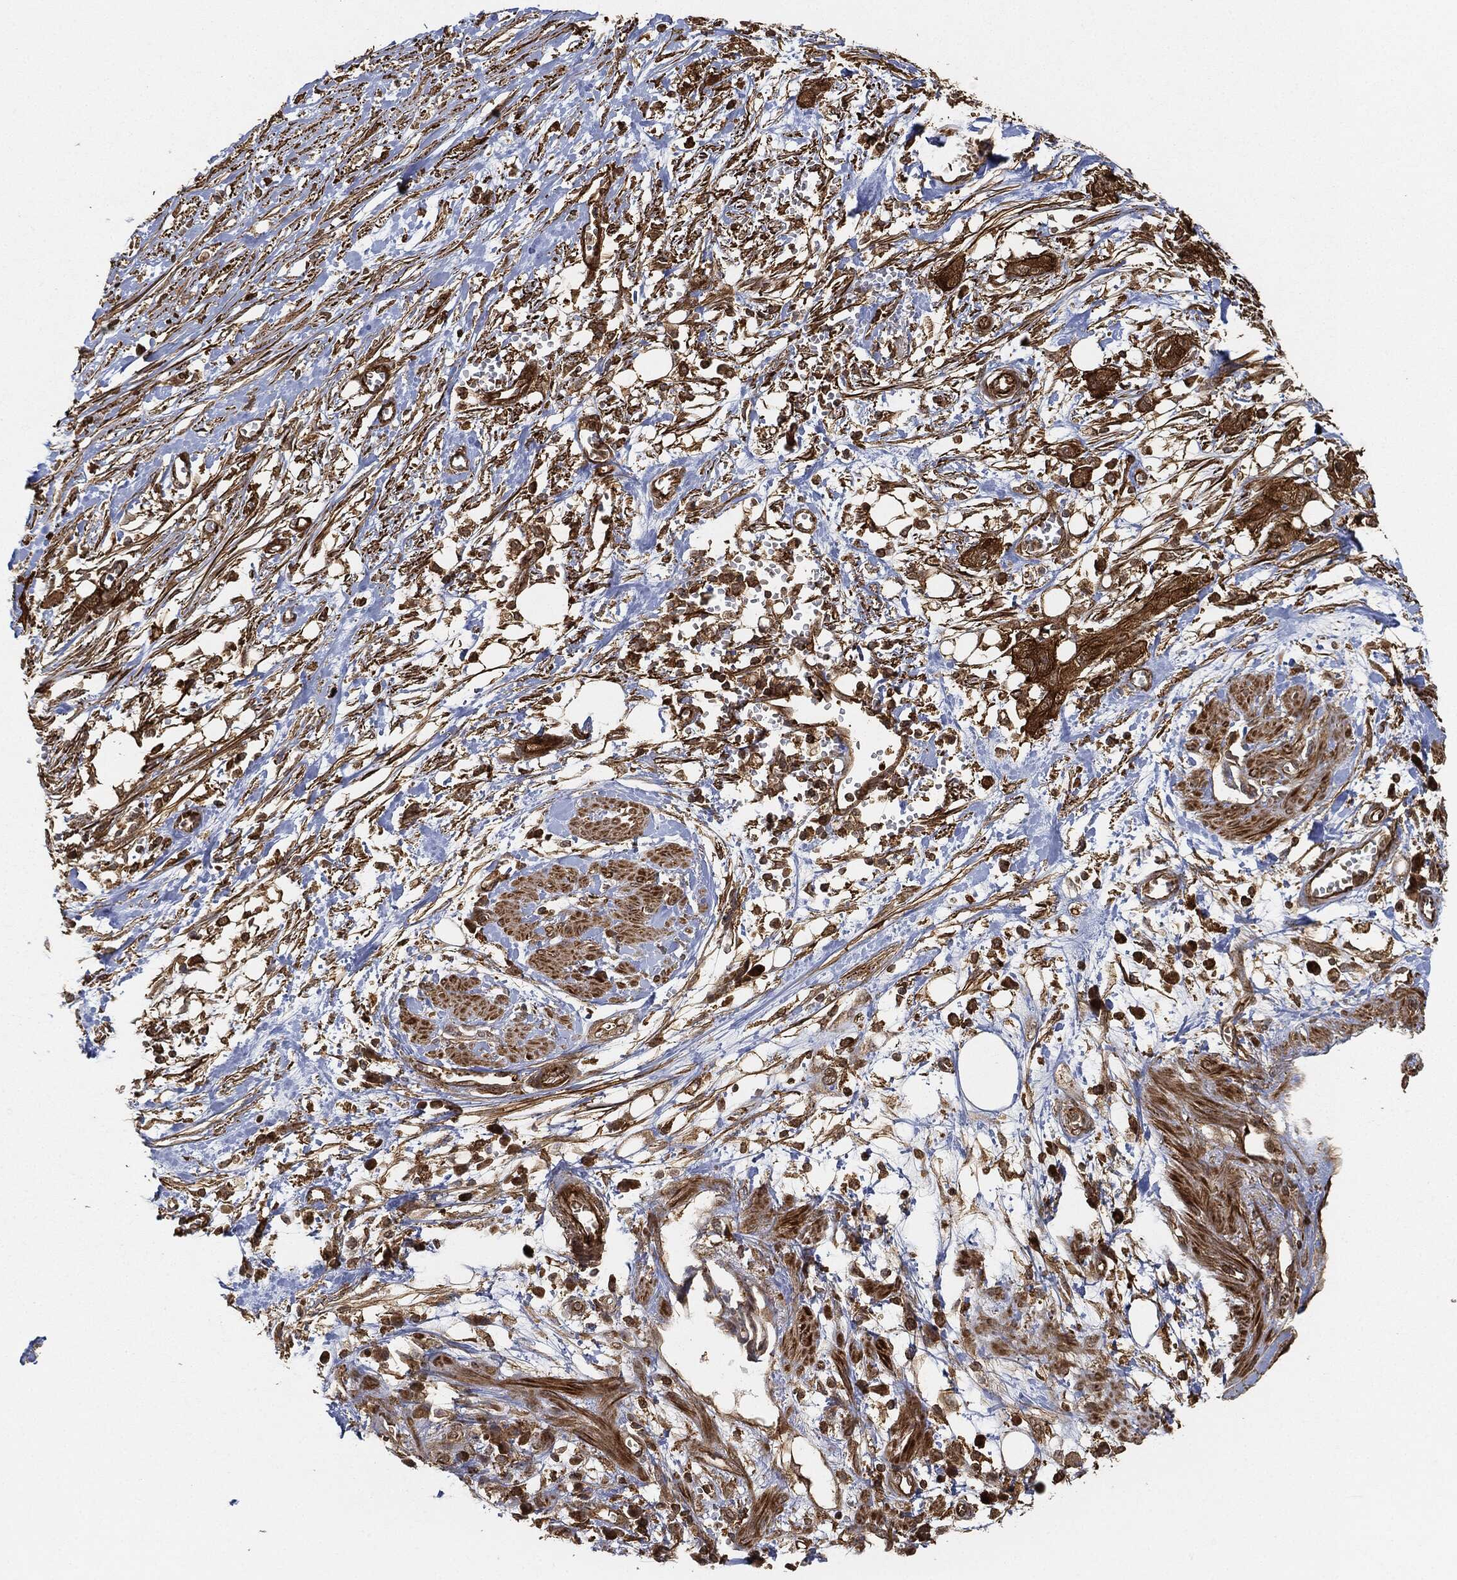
{"staining": {"intensity": "strong", "quantity": "25%-75%", "location": "cytoplasmic/membranous"}, "tissue": "pancreatic cancer", "cell_type": "Tumor cells", "image_type": "cancer", "snomed": [{"axis": "morphology", "description": "Adenocarcinoma, NOS"}, {"axis": "topography", "description": "Pancreas"}], "caption": "A photomicrograph of pancreatic cancer (adenocarcinoma) stained for a protein exhibits strong cytoplasmic/membranous brown staining in tumor cells. The staining was performed using DAB, with brown indicating positive protein expression. Nuclei are stained blue with hematoxylin.", "gene": "TPT1", "patient": {"sex": "male", "age": 72}}